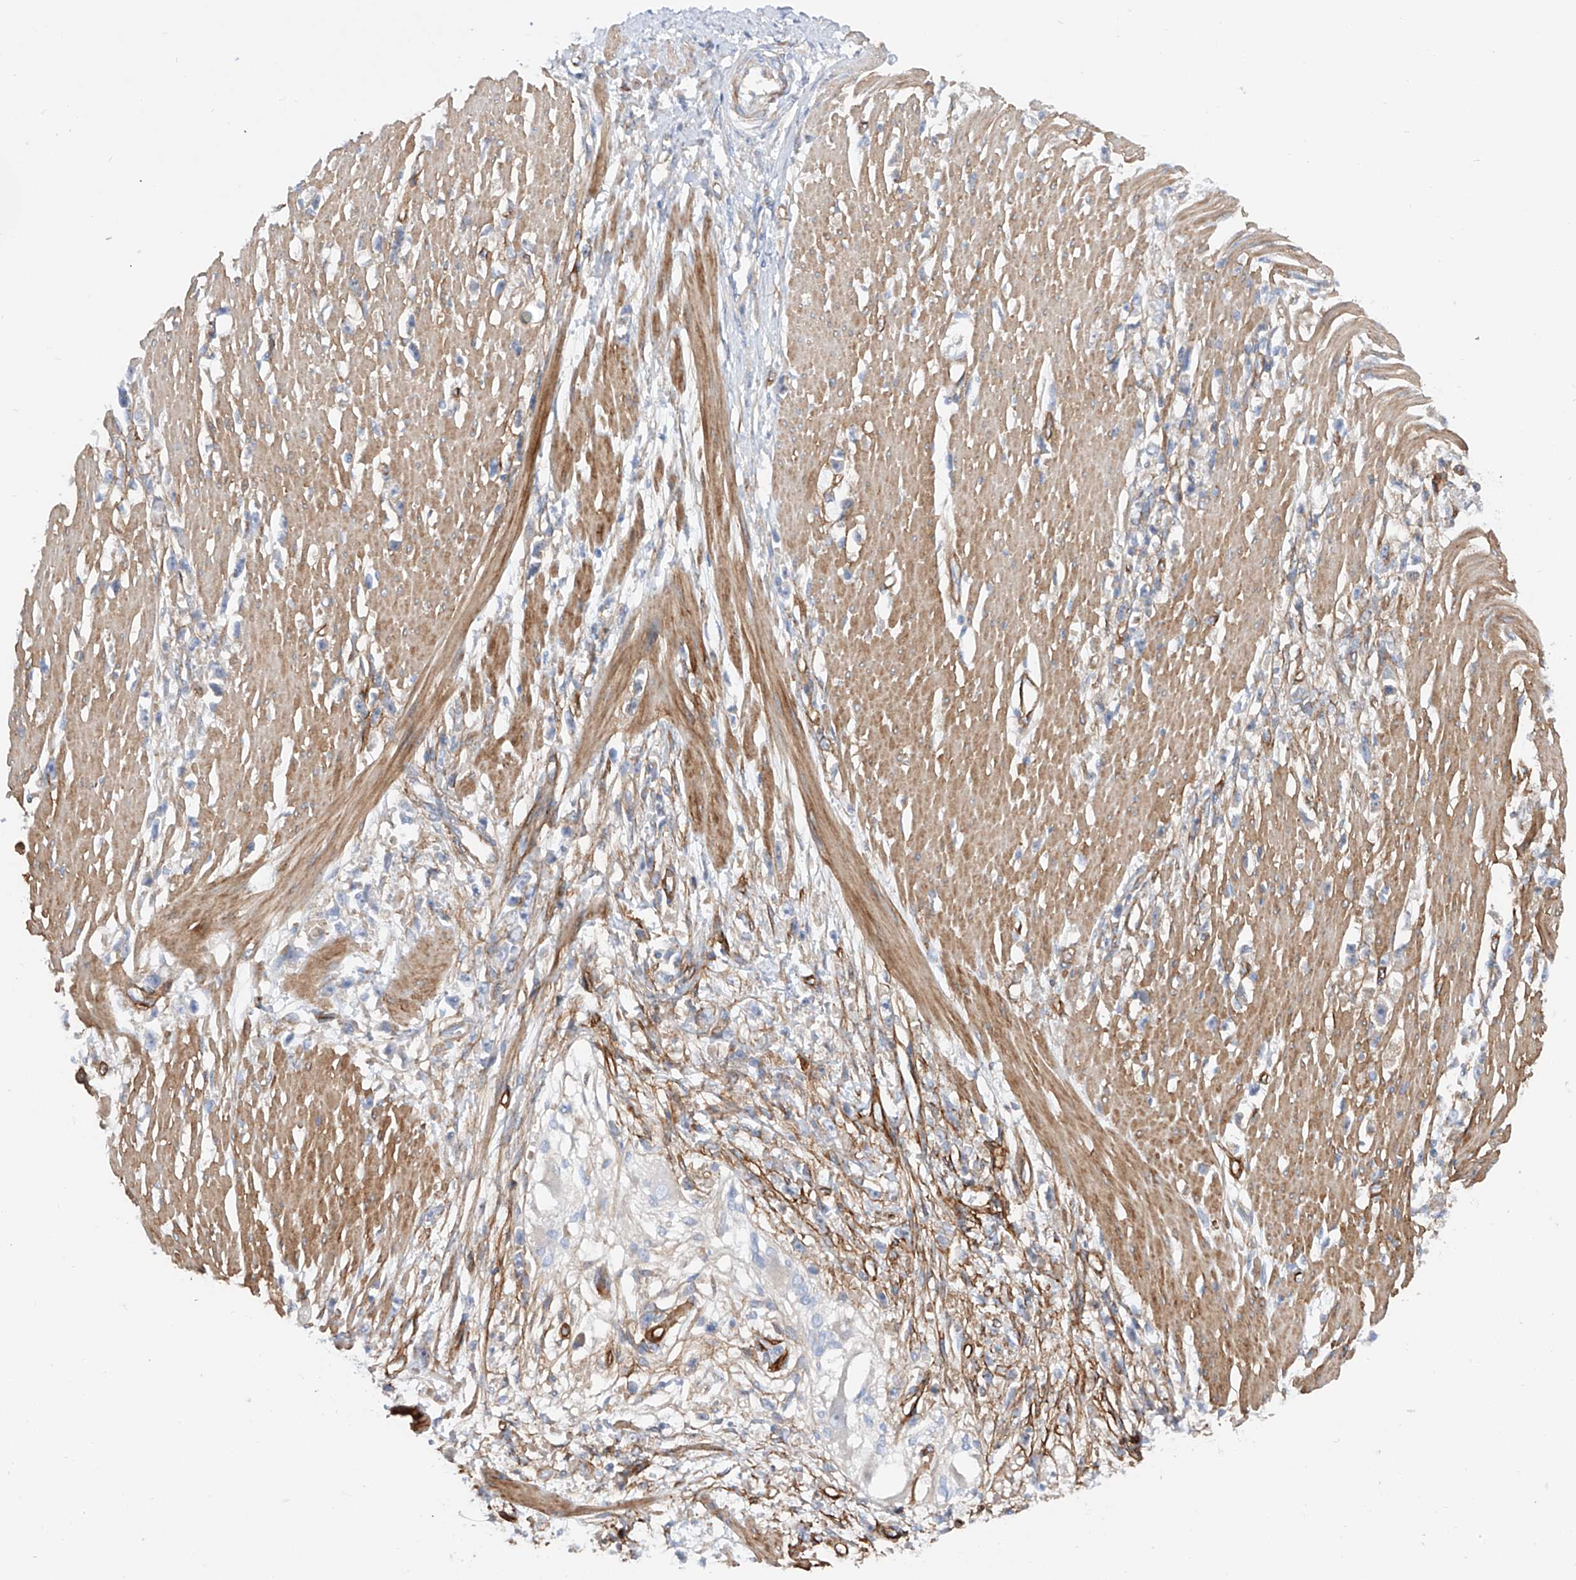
{"staining": {"intensity": "negative", "quantity": "none", "location": "none"}, "tissue": "stomach cancer", "cell_type": "Tumor cells", "image_type": "cancer", "snomed": [{"axis": "morphology", "description": "Adenocarcinoma, NOS"}, {"axis": "topography", "description": "Stomach"}], "caption": "Tumor cells show no significant positivity in stomach cancer.", "gene": "LCA5", "patient": {"sex": "female", "age": 59}}